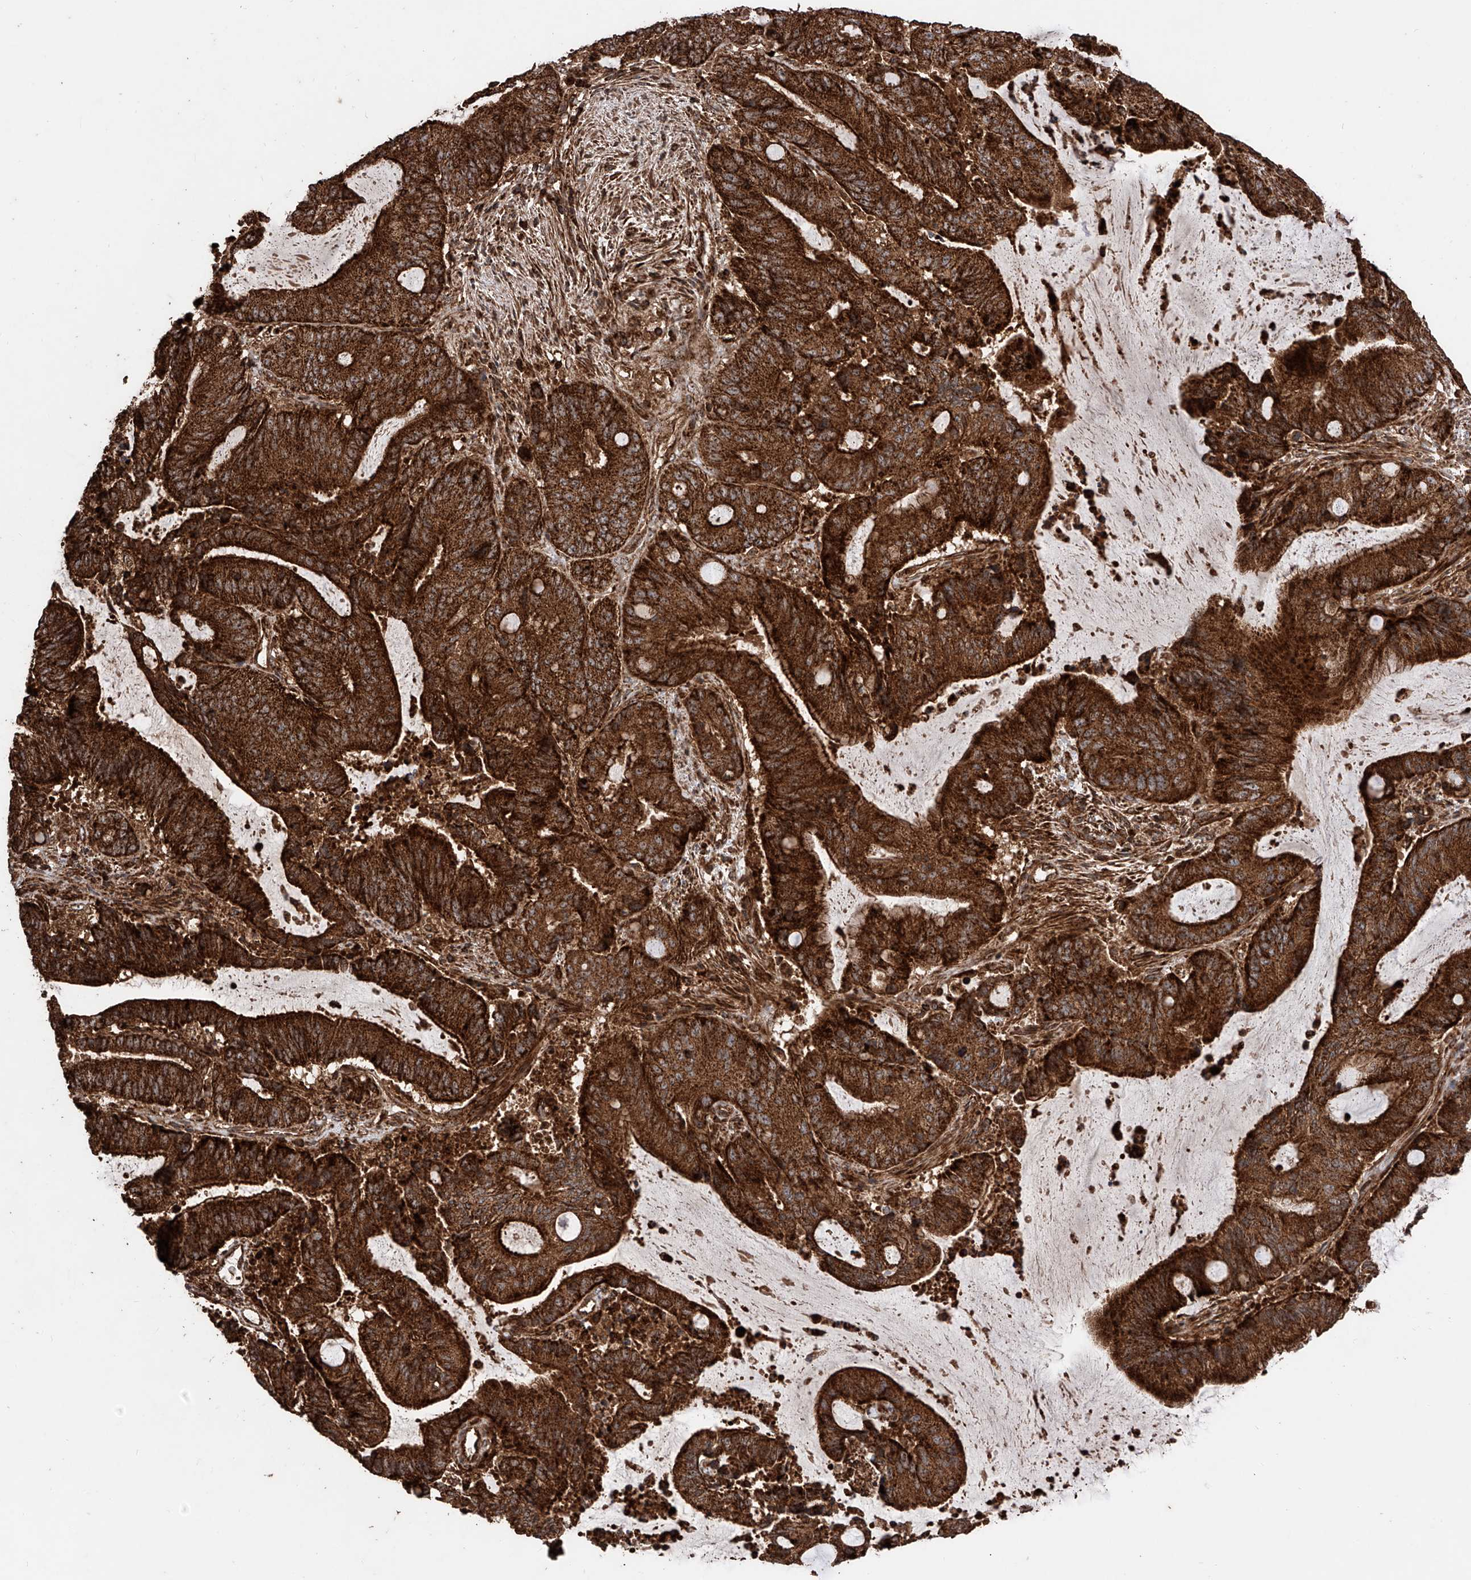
{"staining": {"intensity": "strong", "quantity": ">75%", "location": "cytoplasmic/membranous"}, "tissue": "liver cancer", "cell_type": "Tumor cells", "image_type": "cancer", "snomed": [{"axis": "morphology", "description": "Normal tissue, NOS"}, {"axis": "morphology", "description": "Cholangiocarcinoma"}, {"axis": "topography", "description": "Liver"}, {"axis": "topography", "description": "Peripheral nerve tissue"}], "caption": "Liver cancer was stained to show a protein in brown. There is high levels of strong cytoplasmic/membranous positivity in approximately >75% of tumor cells. The staining is performed using DAB brown chromogen to label protein expression. The nuclei are counter-stained blue using hematoxylin.", "gene": "PISD", "patient": {"sex": "female", "age": 73}}